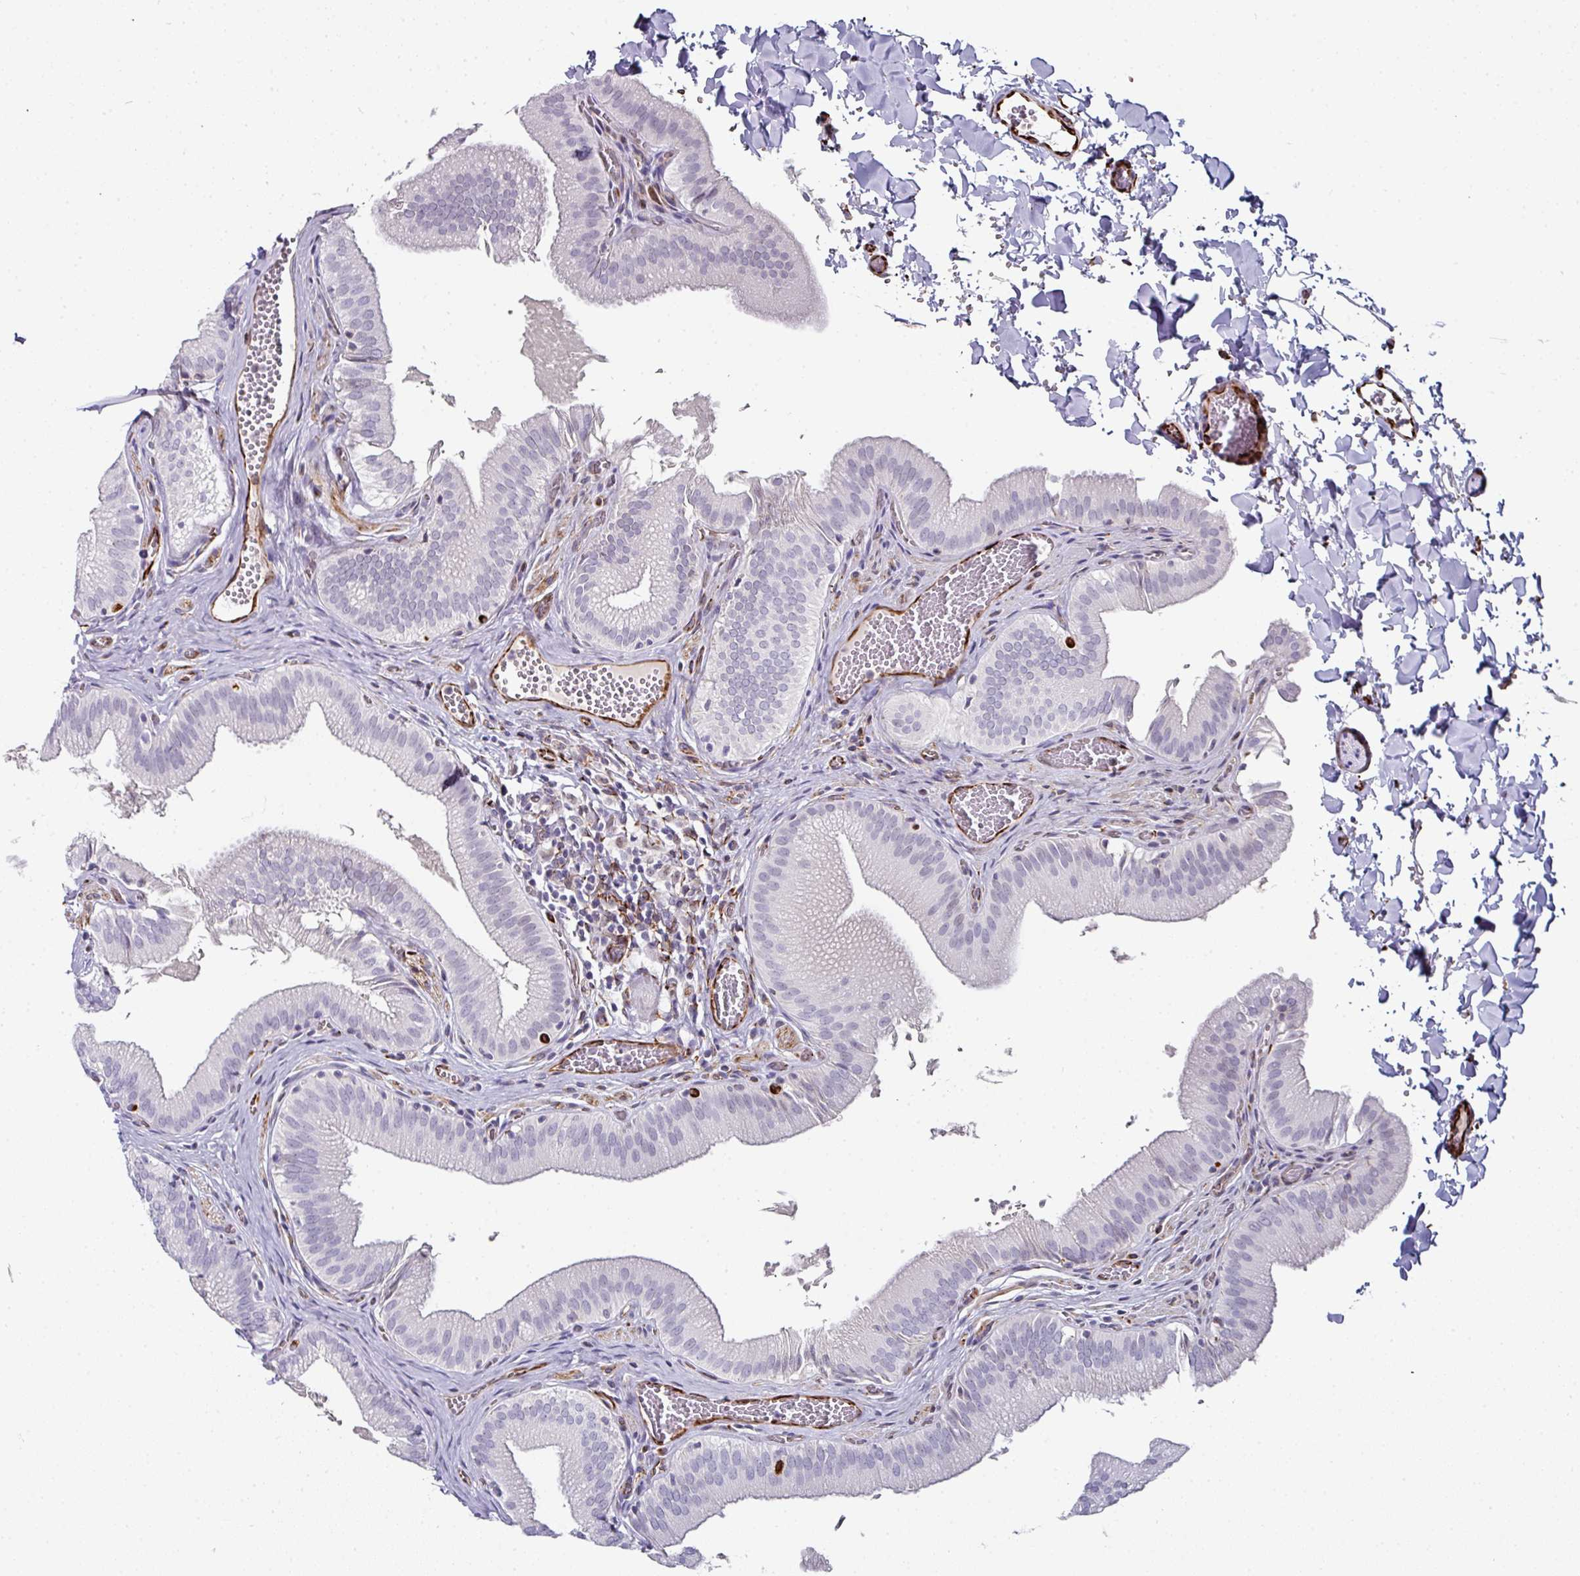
{"staining": {"intensity": "negative", "quantity": "none", "location": "none"}, "tissue": "gallbladder", "cell_type": "Glandular cells", "image_type": "normal", "snomed": [{"axis": "morphology", "description": "Normal tissue, NOS"}, {"axis": "topography", "description": "Gallbladder"}, {"axis": "topography", "description": "Peripheral nerve tissue"}], "caption": "A high-resolution histopathology image shows immunohistochemistry (IHC) staining of unremarkable gallbladder, which exhibits no significant positivity in glandular cells.", "gene": "TMPRSS9", "patient": {"sex": "male", "age": 17}}